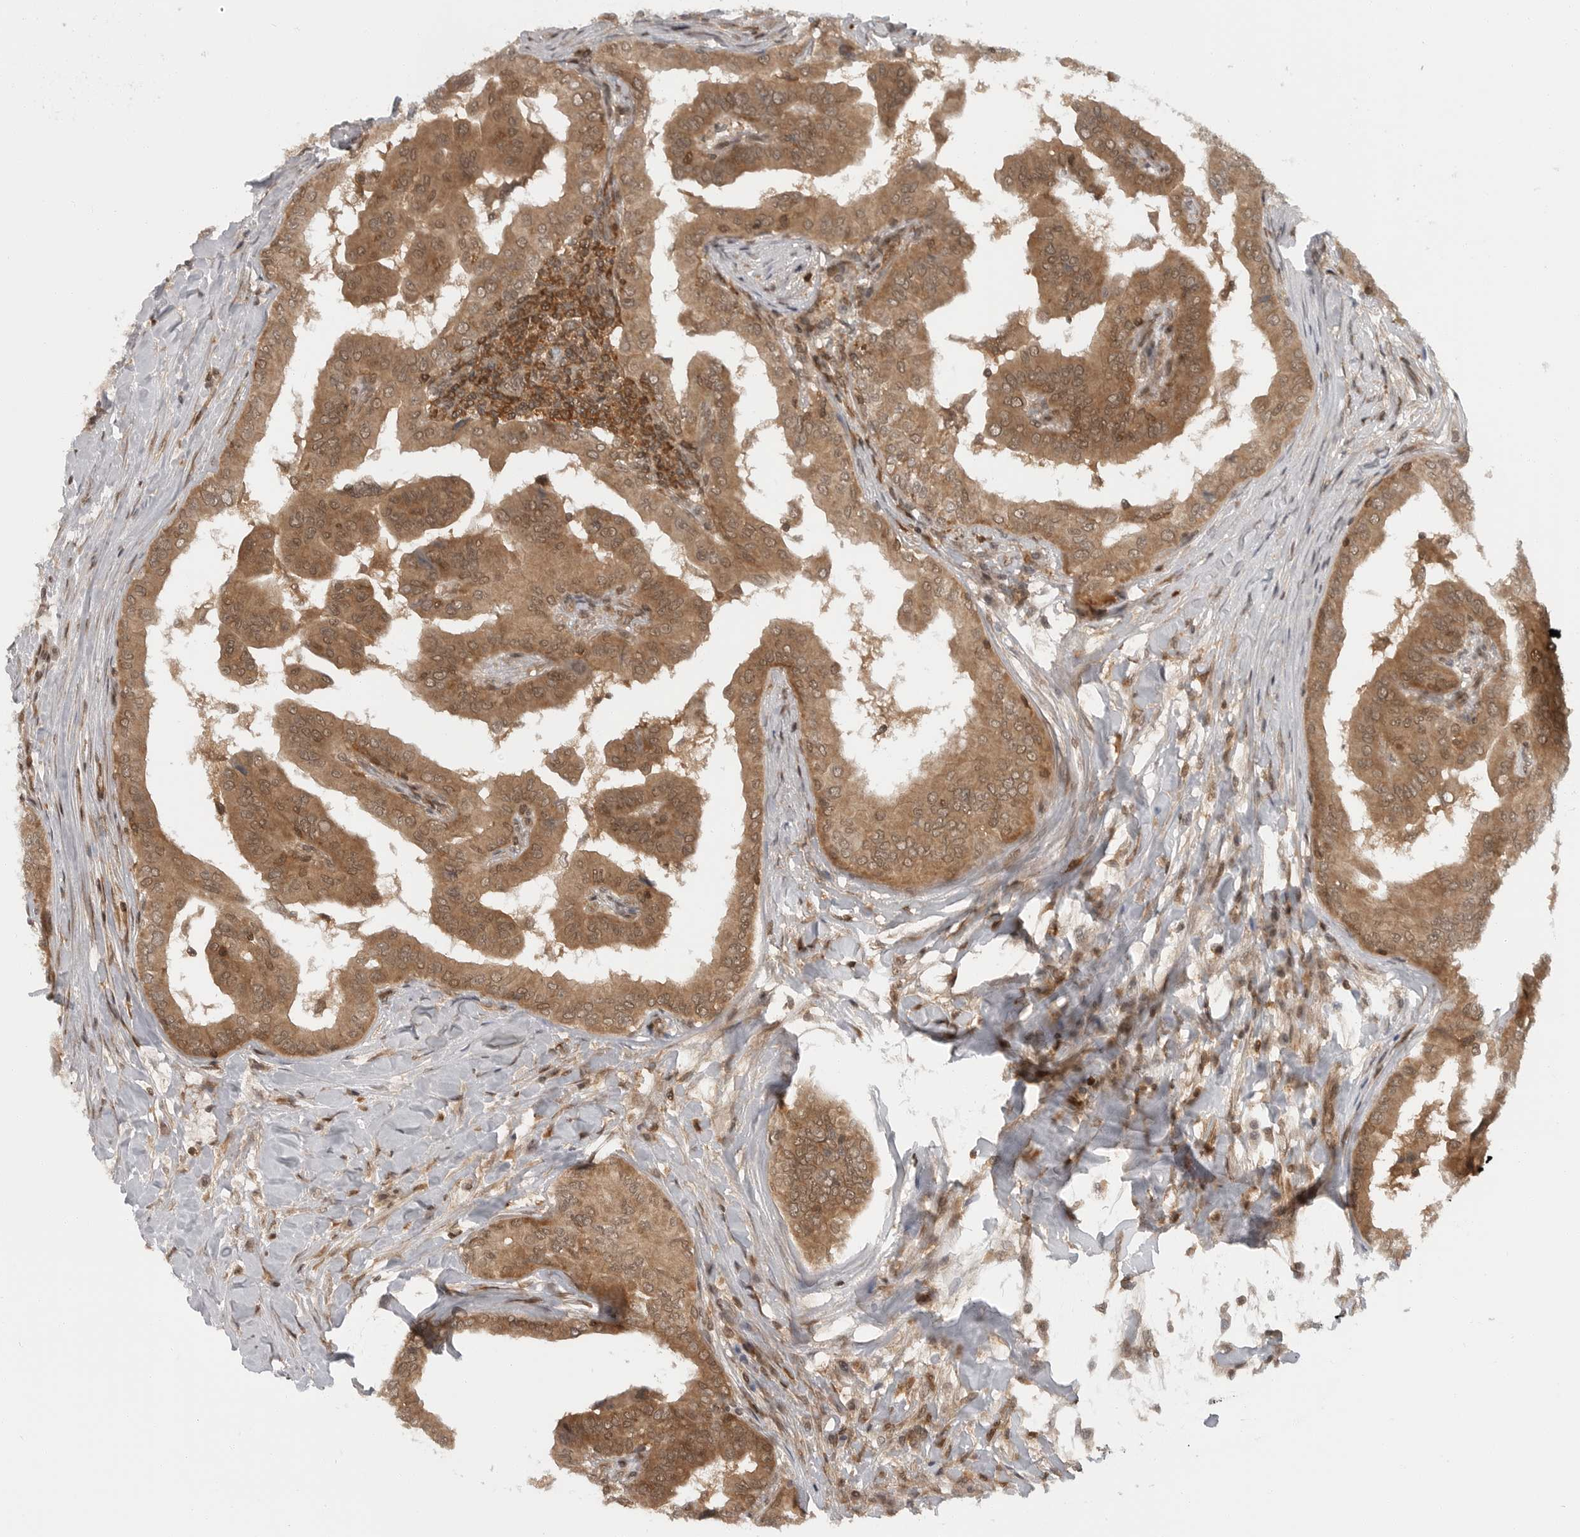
{"staining": {"intensity": "moderate", "quantity": ">75%", "location": "cytoplasmic/membranous"}, "tissue": "thyroid cancer", "cell_type": "Tumor cells", "image_type": "cancer", "snomed": [{"axis": "morphology", "description": "Papillary adenocarcinoma, NOS"}, {"axis": "topography", "description": "Thyroid gland"}], "caption": "This micrograph displays IHC staining of thyroid papillary adenocarcinoma, with medium moderate cytoplasmic/membranous positivity in about >75% of tumor cells.", "gene": "SZRD1", "patient": {"sex": "male", "age": 33}}